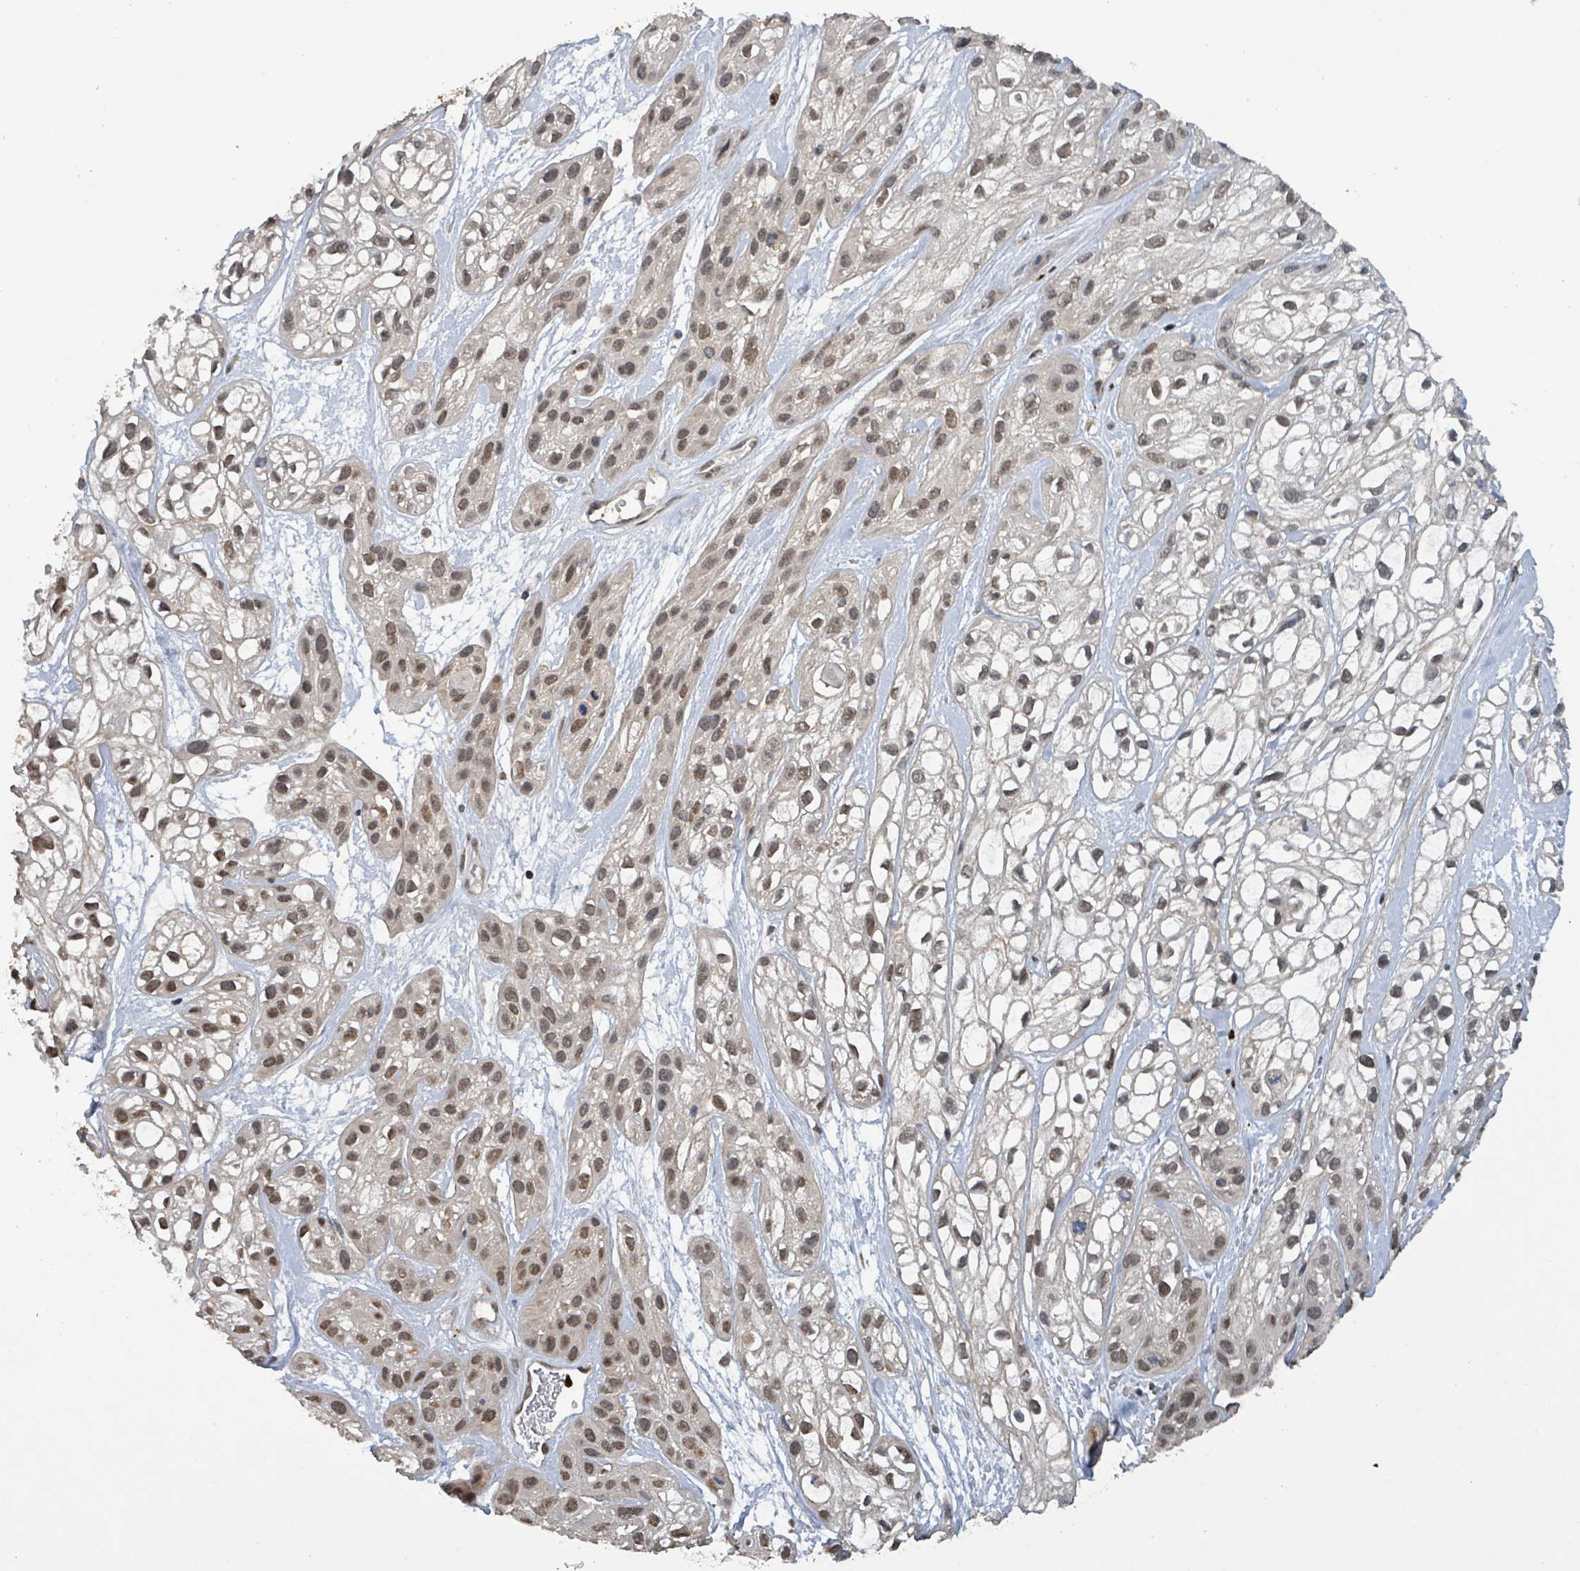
{"staining": {"intensity": "moderate", "quantity": "25%-75%", "location": "nuclear"}, "tissue": "skin cancer", "cell_type": "Tumor cells", "image_type": "cancer", "snomed": [{"axis": "morphology", "description": "Squamous cell carcinoma, NOS"}, {"axis": "topography", "description": "Skin"}], "caption": "Skin cancer stained with DAB (3,3'-diaminobenzidine) immunohistochemistry reveals medium levels of moderate nuclear staining in about 25%-75% of tumor cells.", "gene": "COQ6", "patient": {"sex": "male", "age": 82}}